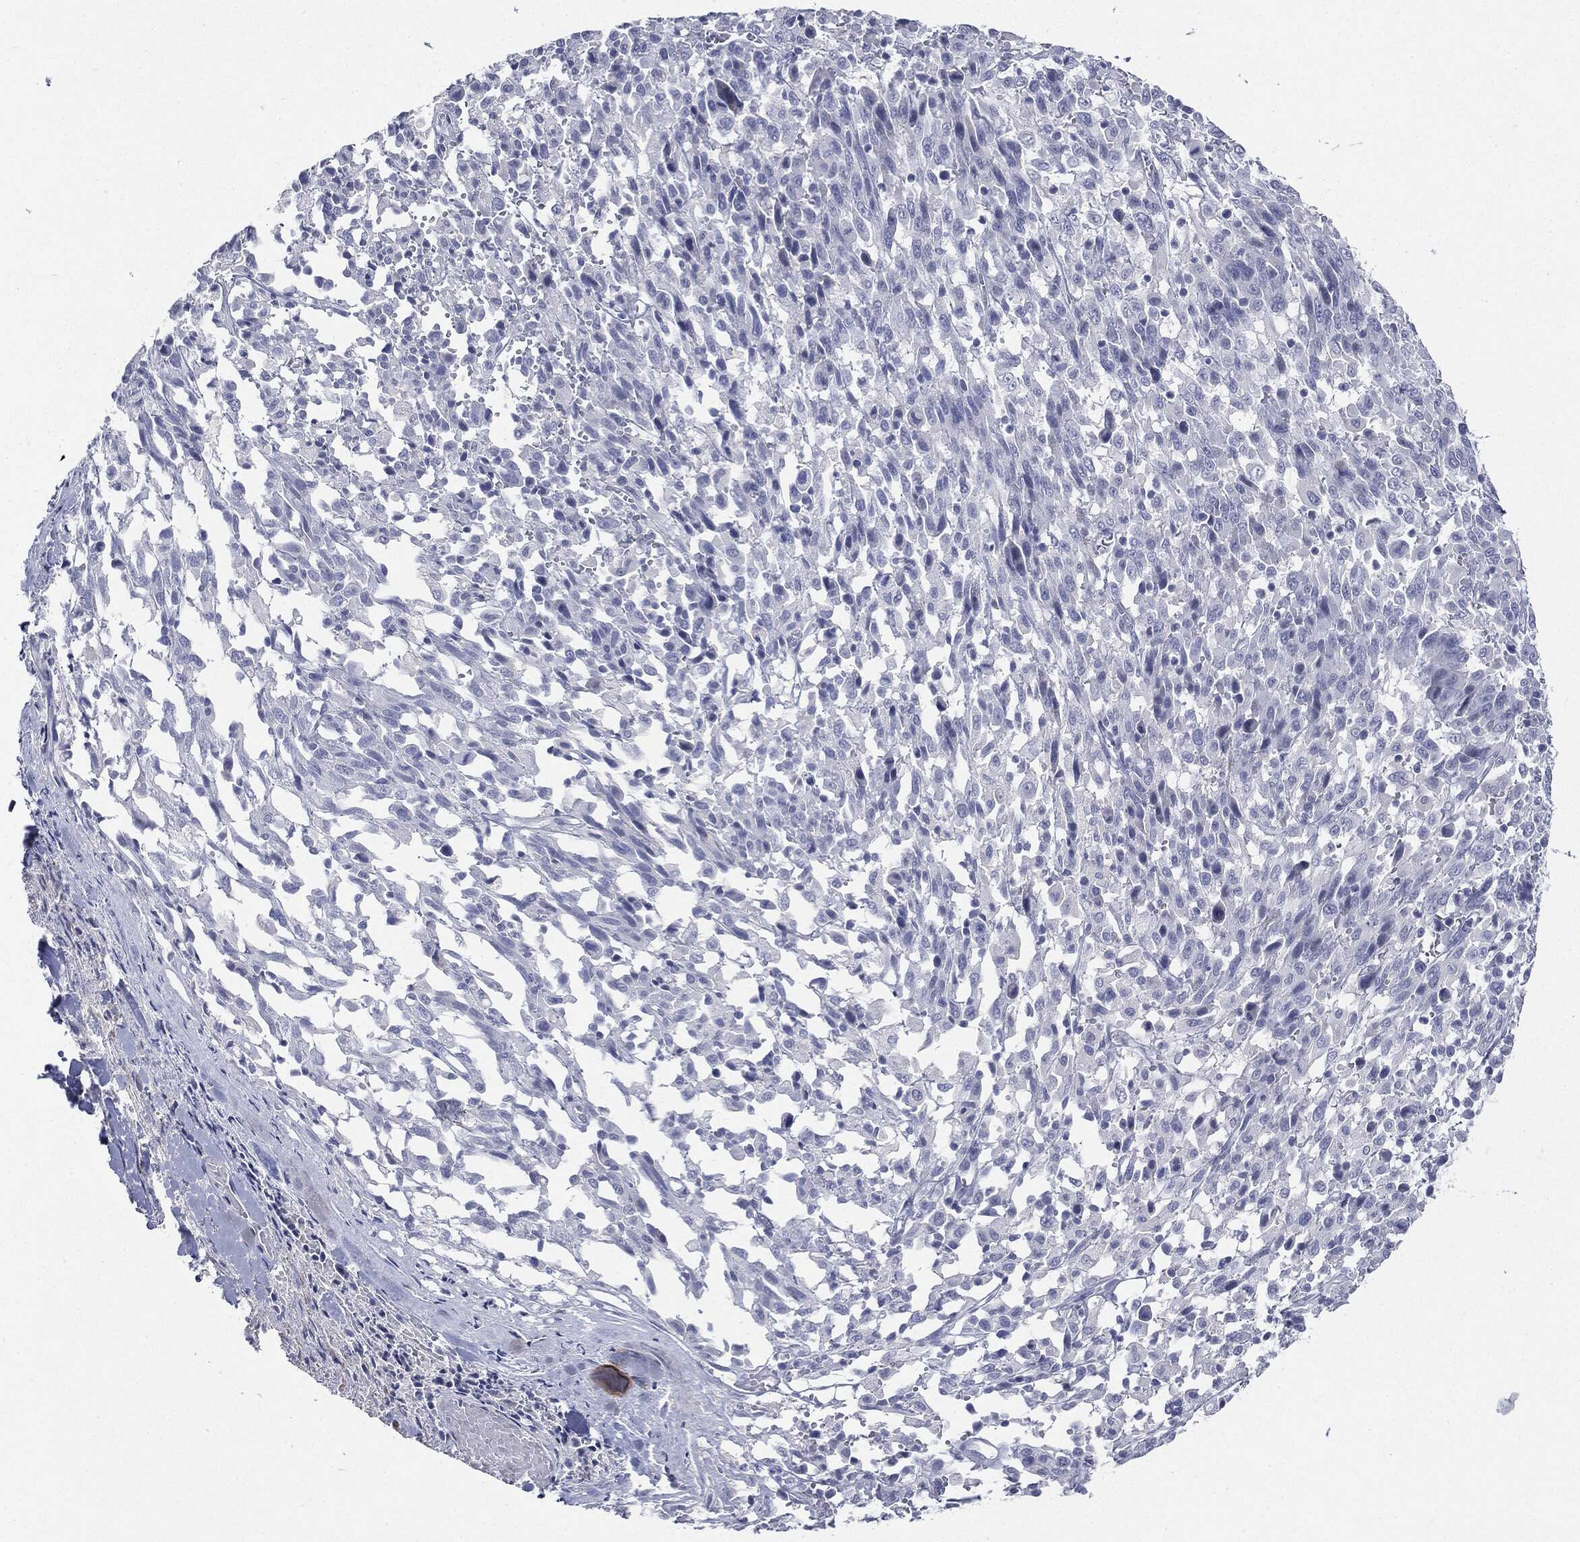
{"staining": {"intensity": "negative", "quantity": "none", "location": "none"}, "tissue": "melanoma", "cell_type": "Tumor cells", "image_type": "cancer", "snomed": [{"axis": "morphology", "description": "Malignant melanoma, NOS"}, {"axis": "topography", "description": "Skin"}], "caption": "A photomicrograph of human malignant melanoma is negative for staining in tumor cells.", "gene": "CGB1", "patient": {"sex": "female", "age": 91}}